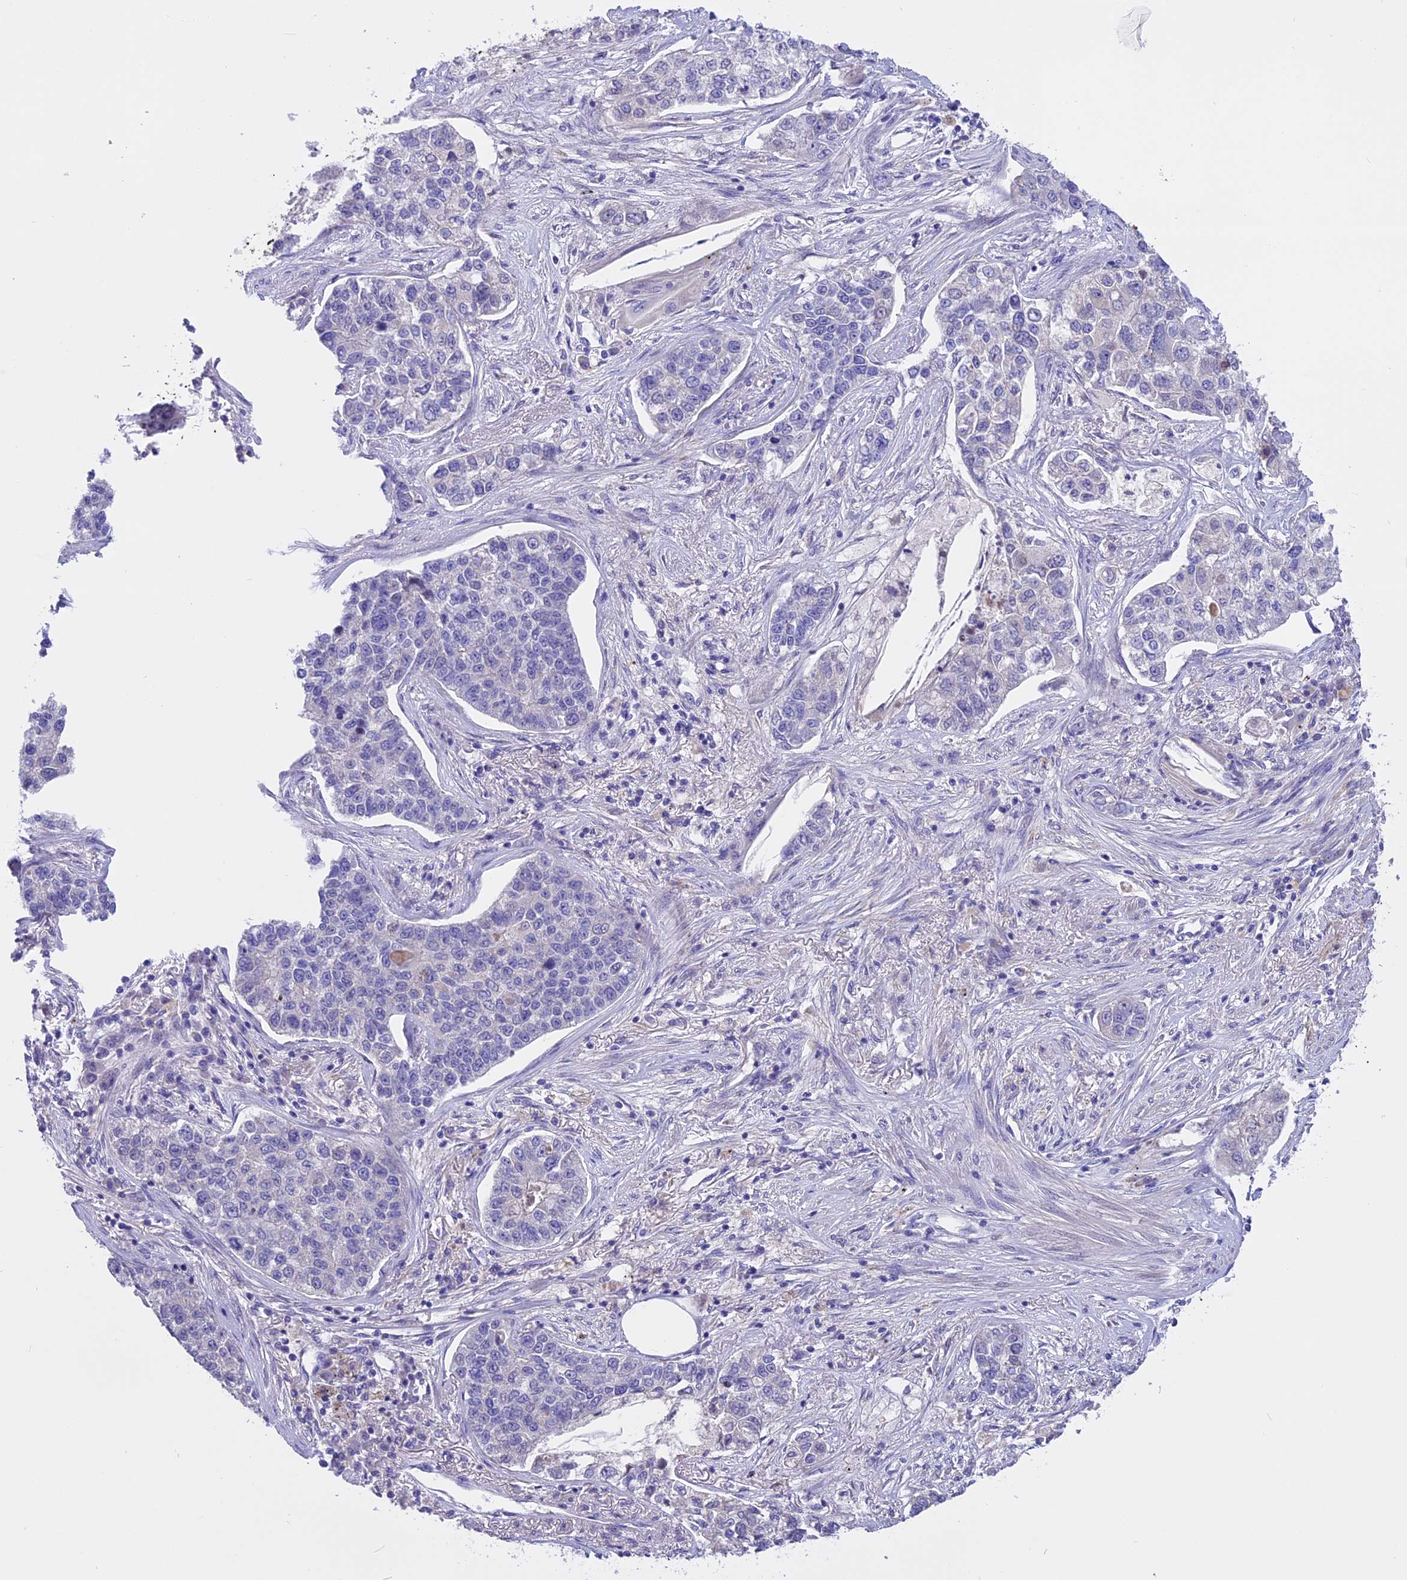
{"staining": {"intensity": "negative", "quantity": "none", "location": "none"}, "tissue": "lung cancer", "cell_type": "Tumor cells", "image_type": "cancer", "snomed": [{"axis": "morphology", "description": "Adenocarcinoma, NOS"}, {"axis": "topography", "description": "Lung"}], "caption": "Micrograph shows no protein staining in tumor cells of lung cancer tissue.", "gene": "TMEM138", "patient": {"sex": "male", "age": 49}}